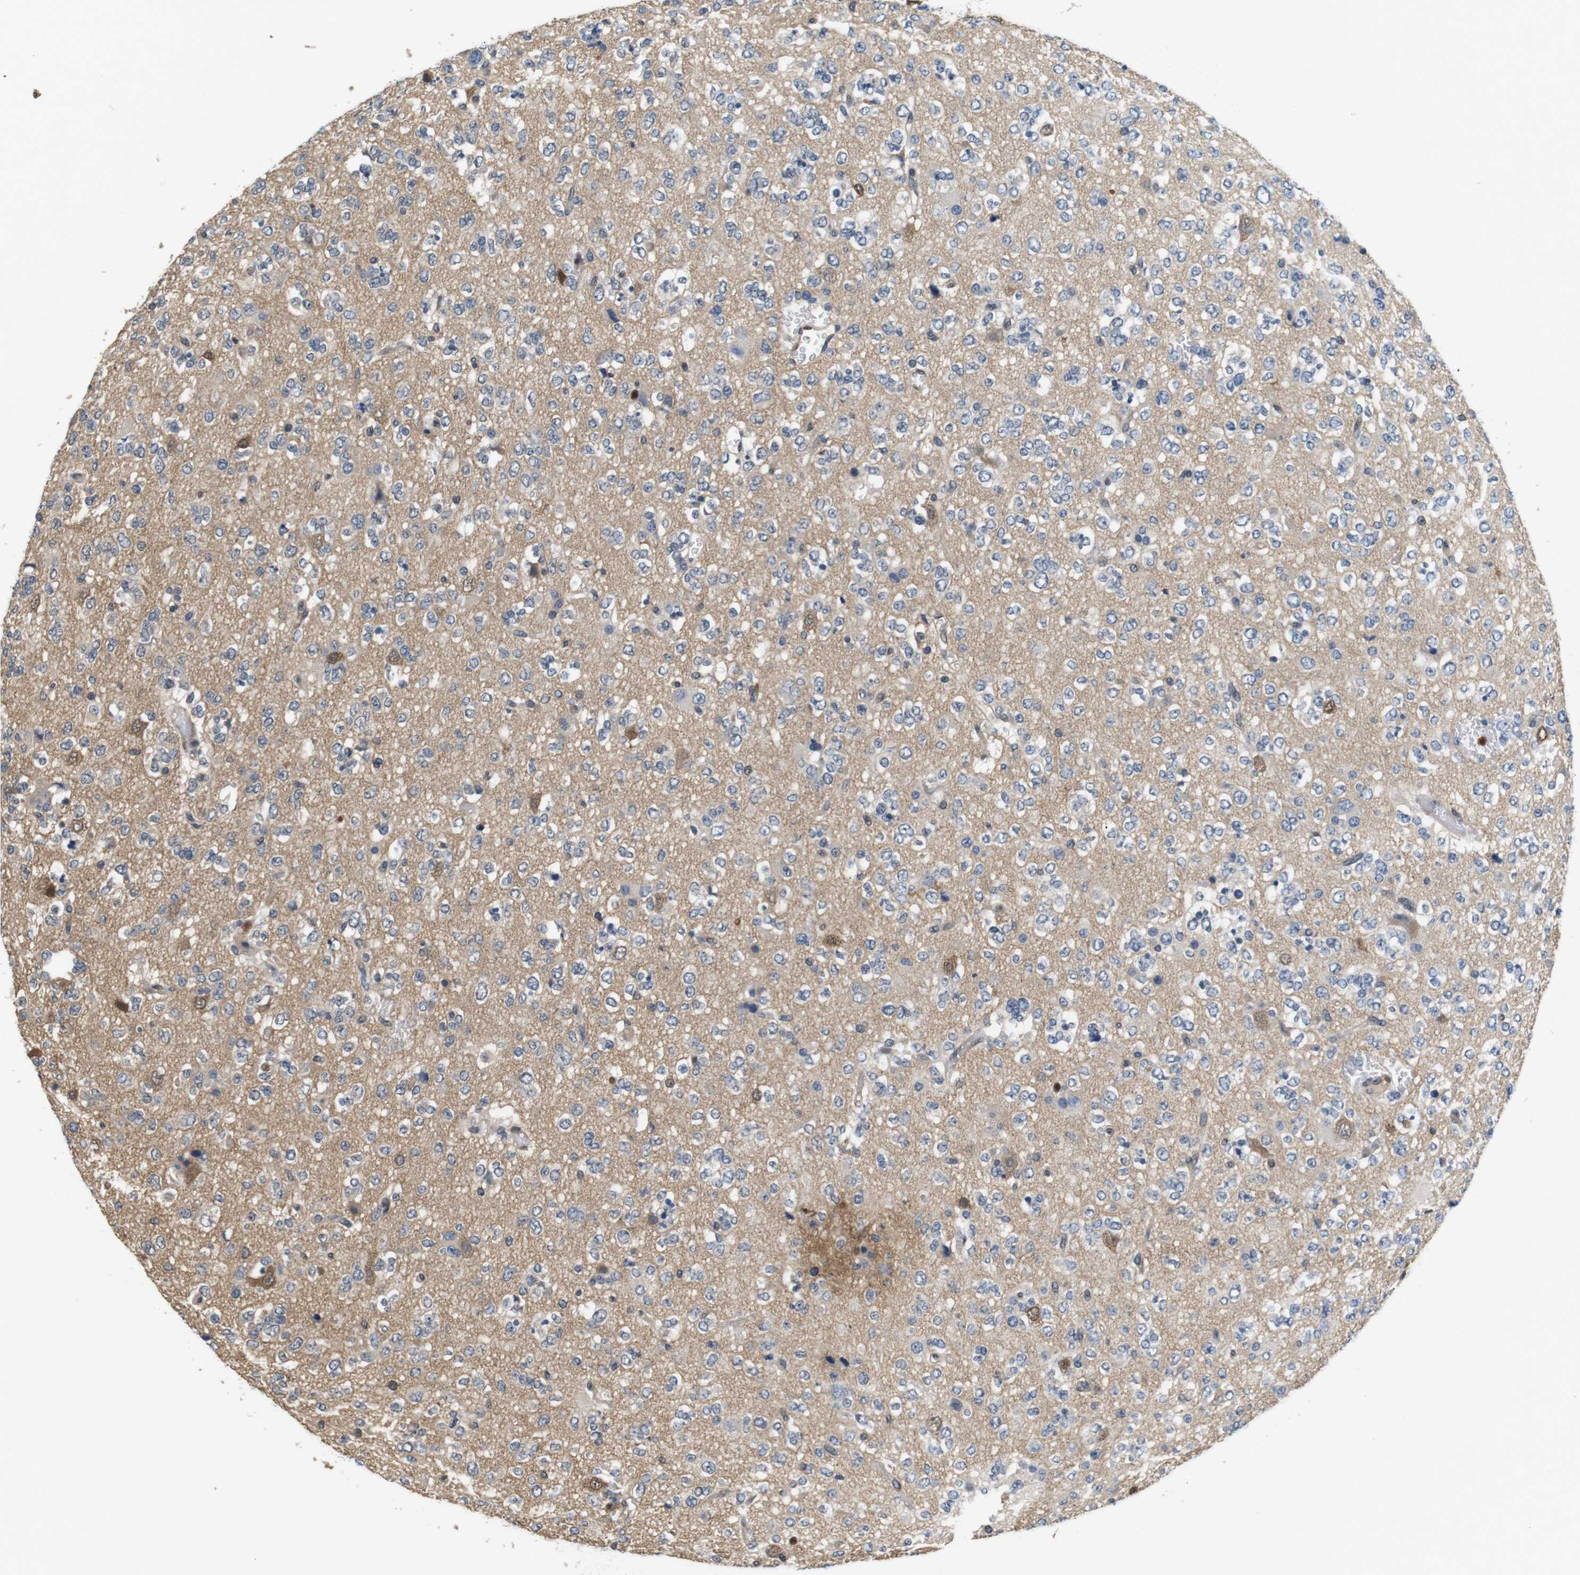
{"staining": {"intensity": "moderate", "quantity": "<25%", "location": "cytoplasmic/membranous"}, "tissue": "glioma", "cell_type": "Tumor cells", "image_type": "cancer", "snomed": [{"axis": "morphology", "description": "Glioma, malignant, Low grade"}, {"axis": "topography", "description": "Brain"}], "caption": "Malignant glioma (low-grade) tissue reveals moderate cytoplasmic/membranous expression in approximately <25% of tumor cells, visualized by immunohistochemistry. (DAB = brown stain, brightfield microscopy at high magnification).", "gene": "LDHA", "patient": {"sex": "male", "age": 38}}